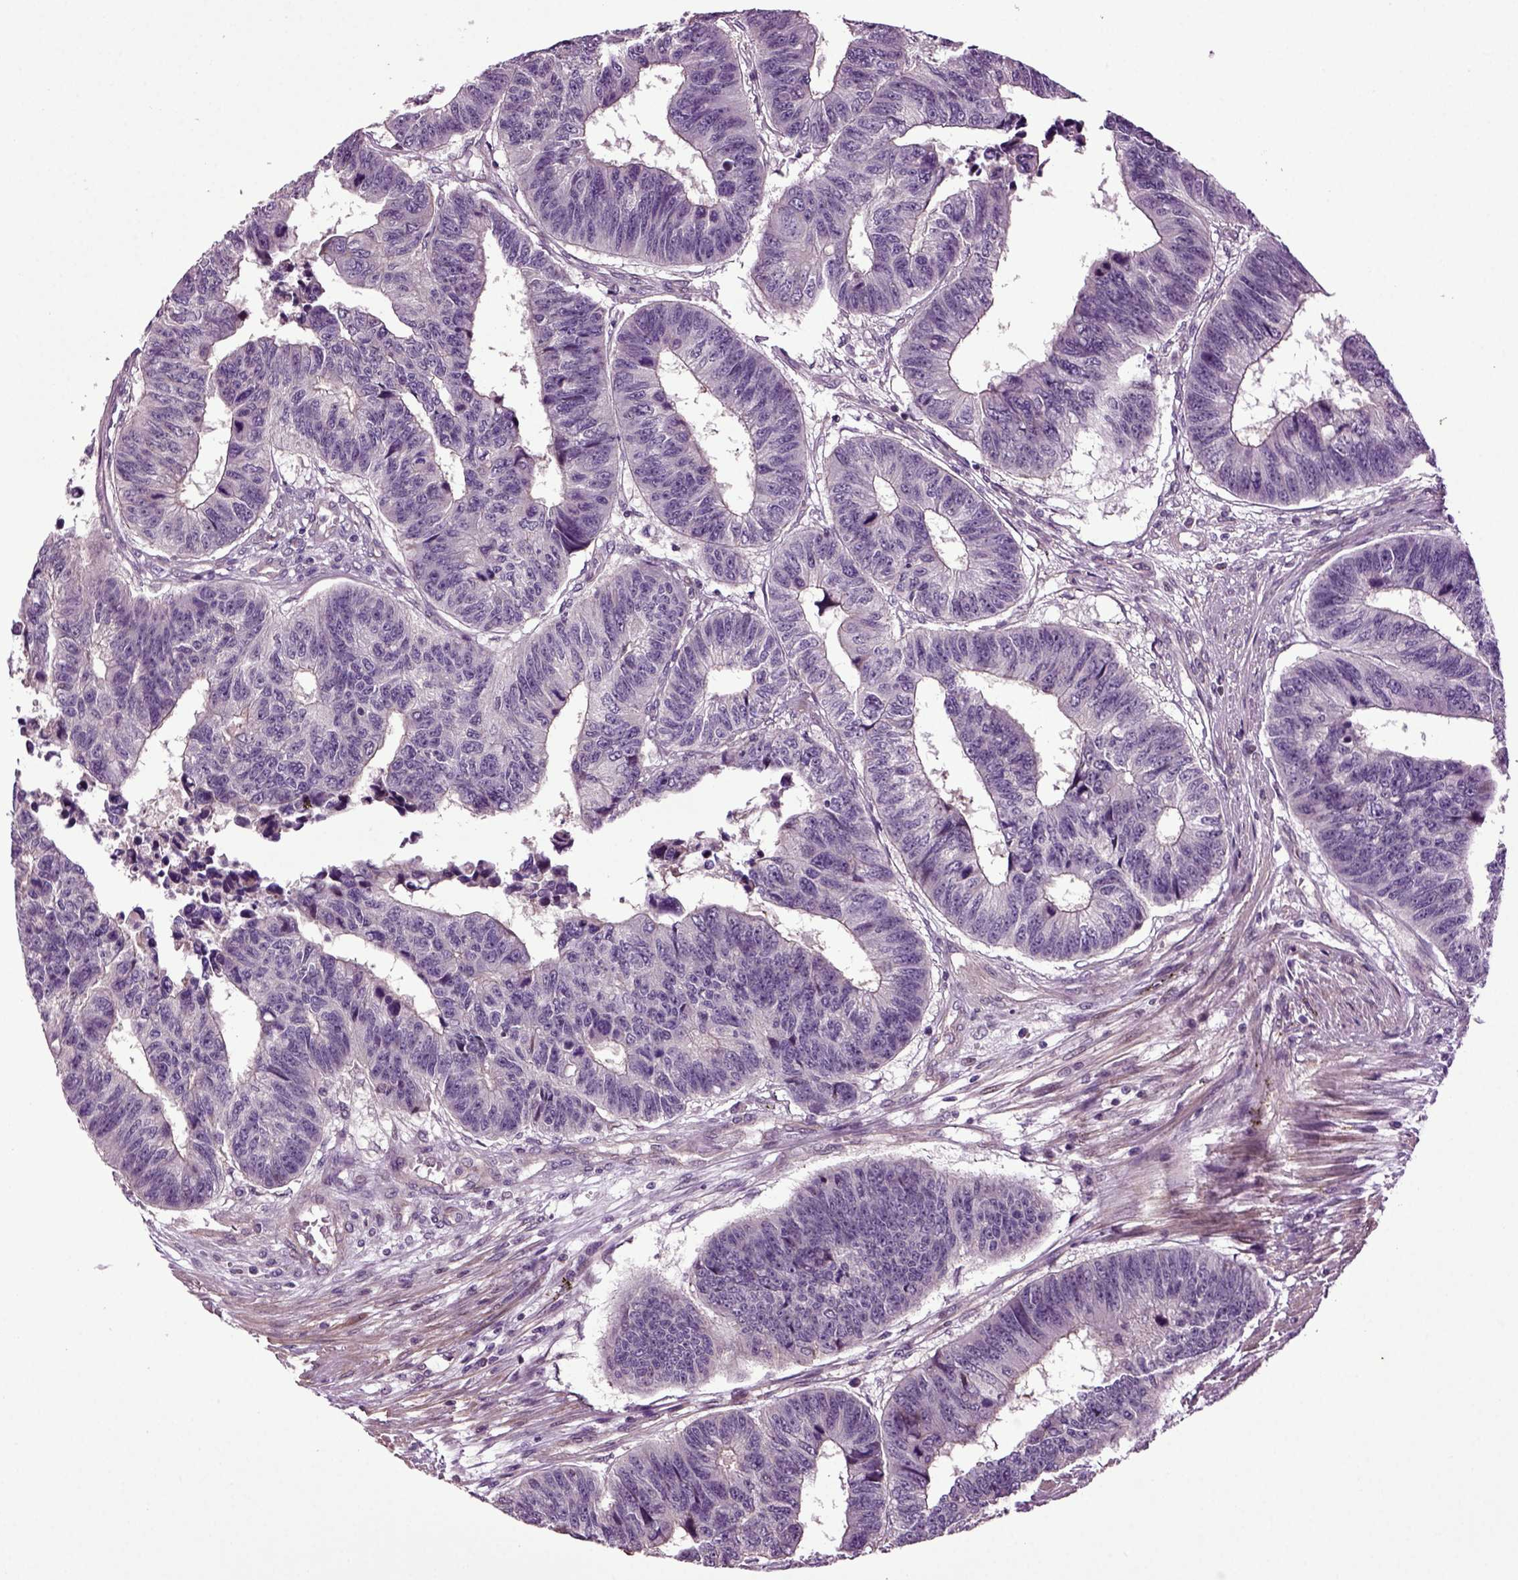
{"staining": {"intensity": "weak", "quantity": "<25%", "location": "cytoplasmic/membranous"}, "tissue": "colorectal cancer", "cell_type": "Tumor cells", "image_type": "cancer", "snomed": [{"axis": "morphology", "description": "Adenocarcinoma, NOS"}, {"axis": "topography", "description": "Rectum"}], "caption": "An image of human colorectal adenocarcinoma is negative for staining in tumor cells.", "gene": "HAGHL", "patient": {"sex": "female", "age": 85}}